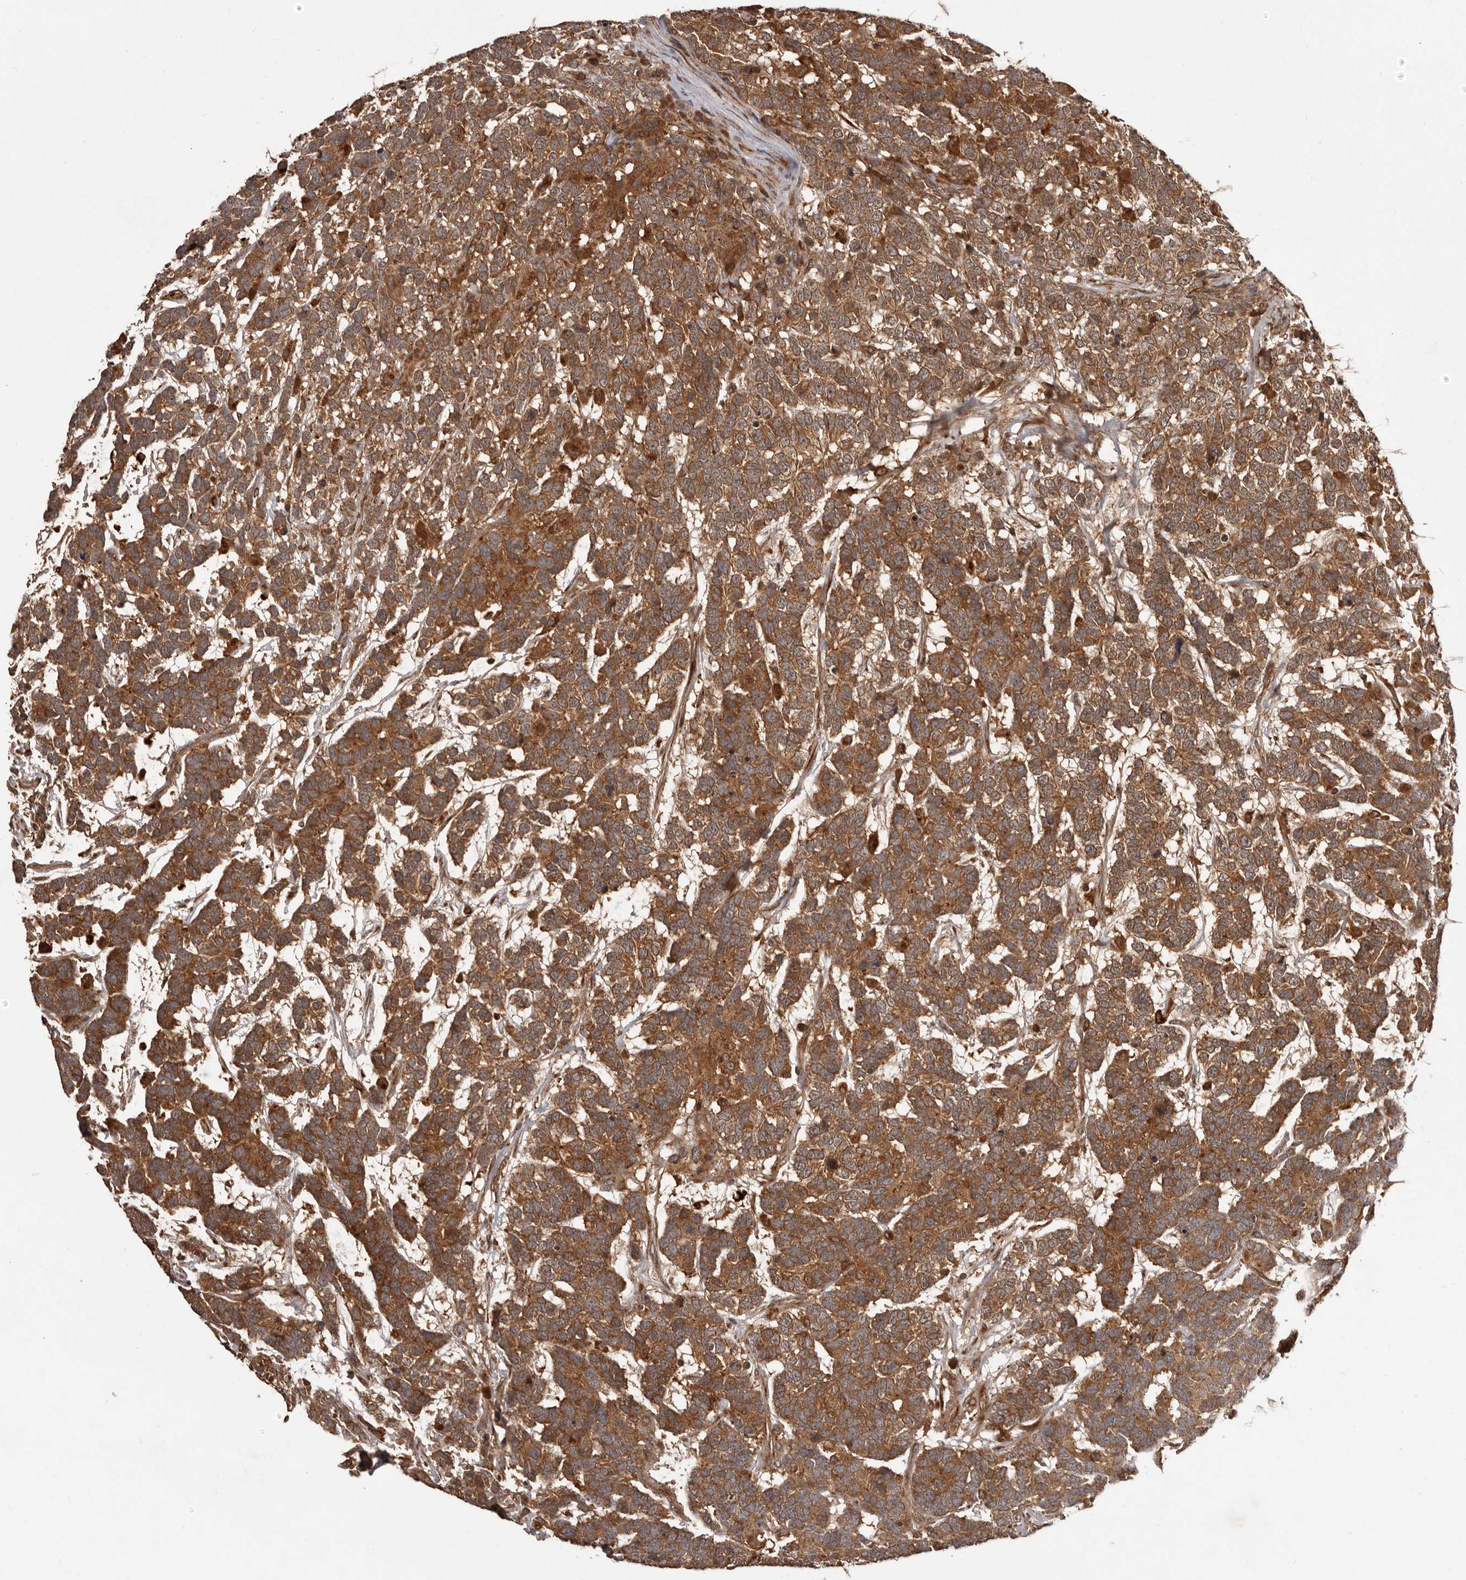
{"staining": {"intensity": "moderate", "quantity": ">75%", "location": "cytoplasmic/membranous"}, "tissue": "testis cancer", "cell_type": "Tumor cells", "image_type": "cancer", "snomed": [{"axis": "morphology", "description": "Carcinoma, Embryonal, NOS"}, {"axis": "topography", "description": "Testis"}], "caption": "The micrograph reveals immunohistochemical staining of testis embryonal carcinoma. There is moderate cytoplasmic/membranous staining is appreciated in approximately >75% of tumor cells. (Brightfield microscopy of DAB IHC at high magnification).", "gene": "SLC22A3", "patient": {"sex": "male", "age": 26}}